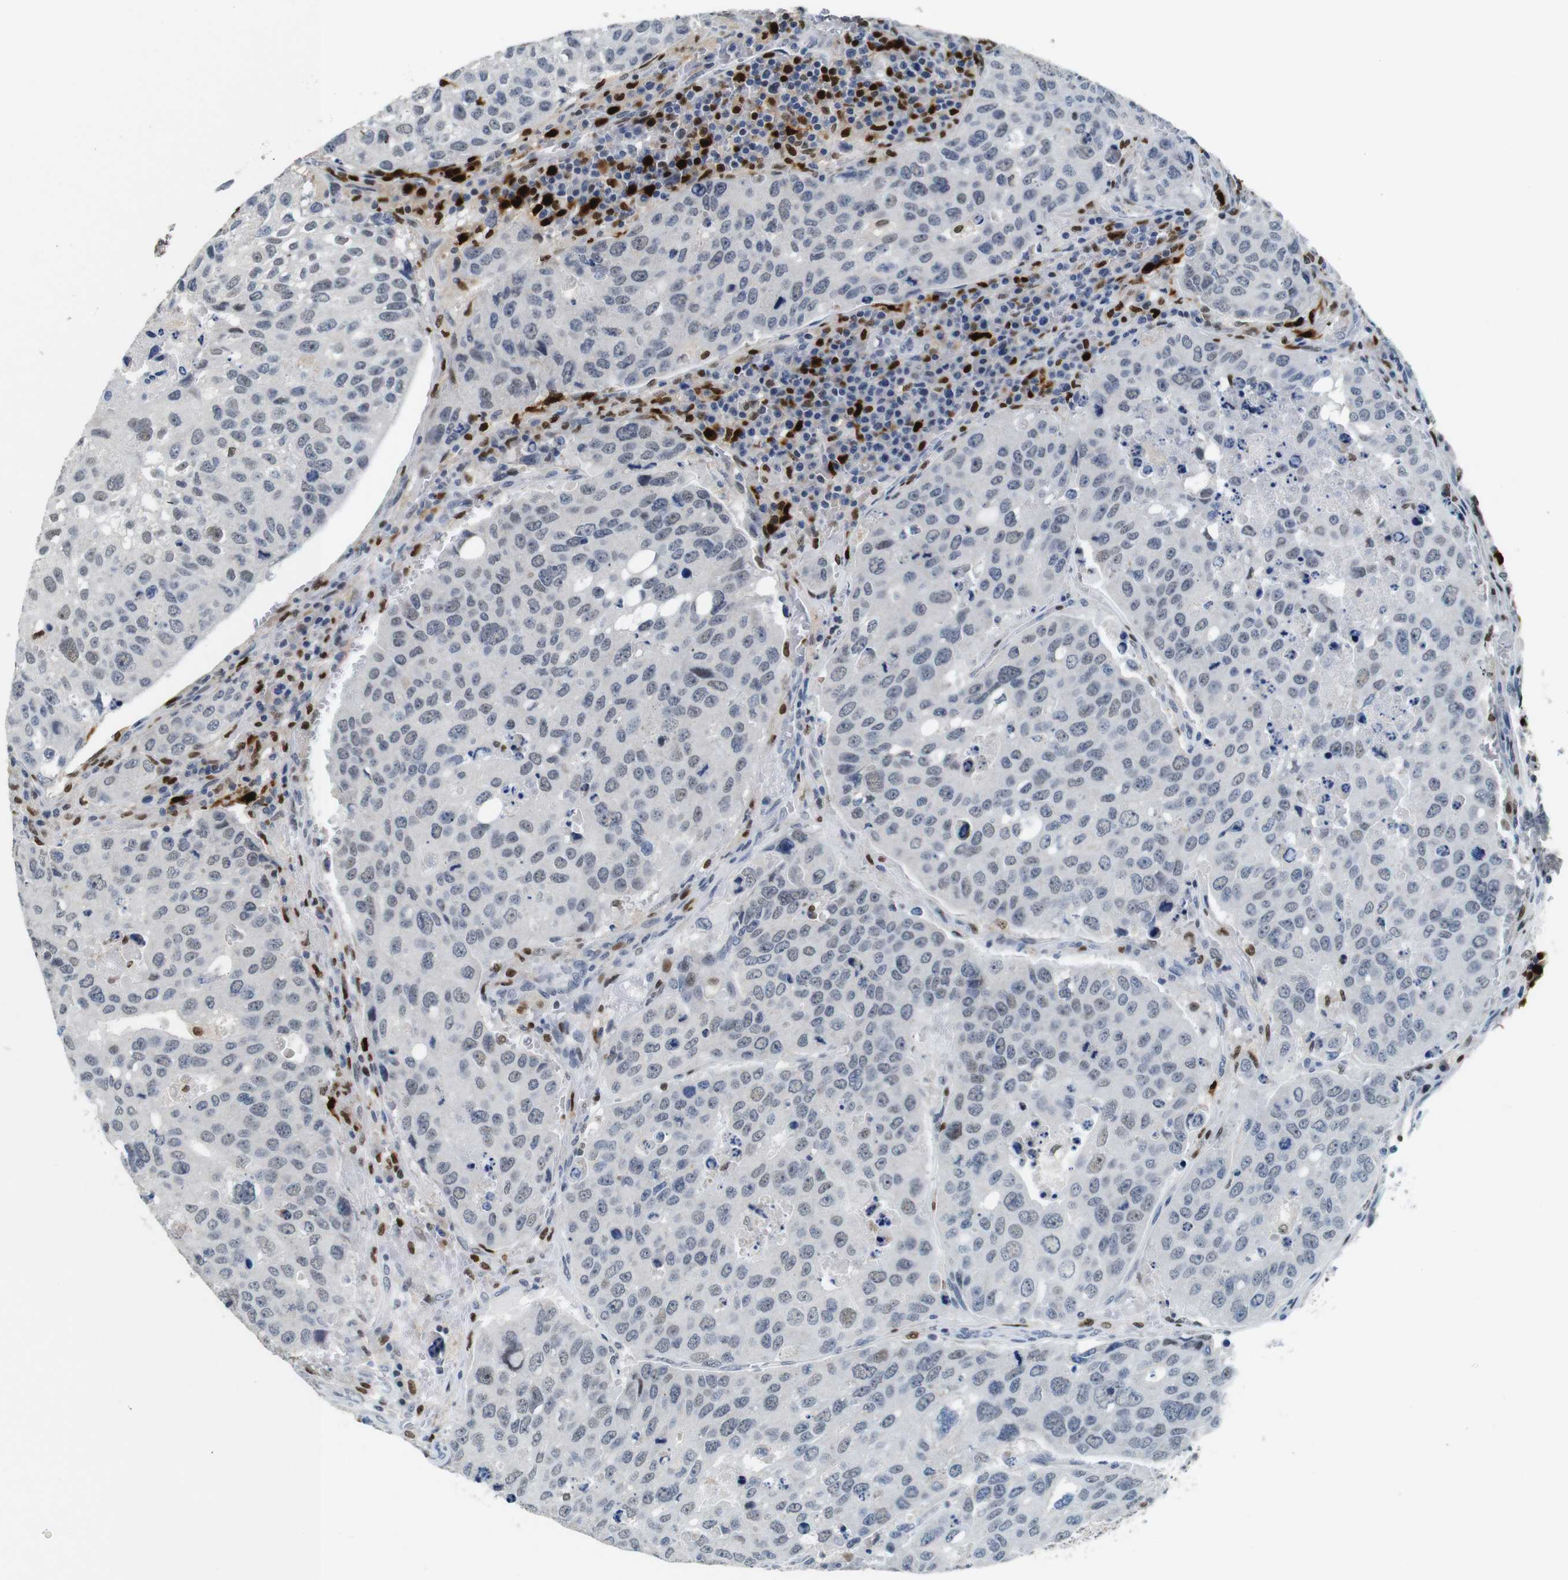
{"staining": {"intensity": "weak", "quantity": "<25%", "location": "nuclear"}, "tissue": "urothelial cancer", "cell_type": "Tumor cells", "image_type": "cancer", "snomed": [{"axis": "morphology", "description": "Urothelial carcinoma, High grade"}, {"axis": "topography", "description": "Lymph node"}, {"axis": "topography", "description": "Urinary bladder"}], "caption": "Urothelial cancer was stained to show a protein in brown. There is no significant staining in tumor cells.", "gene": "IRF8", "patient": {"sex": "male", "age": 51}}